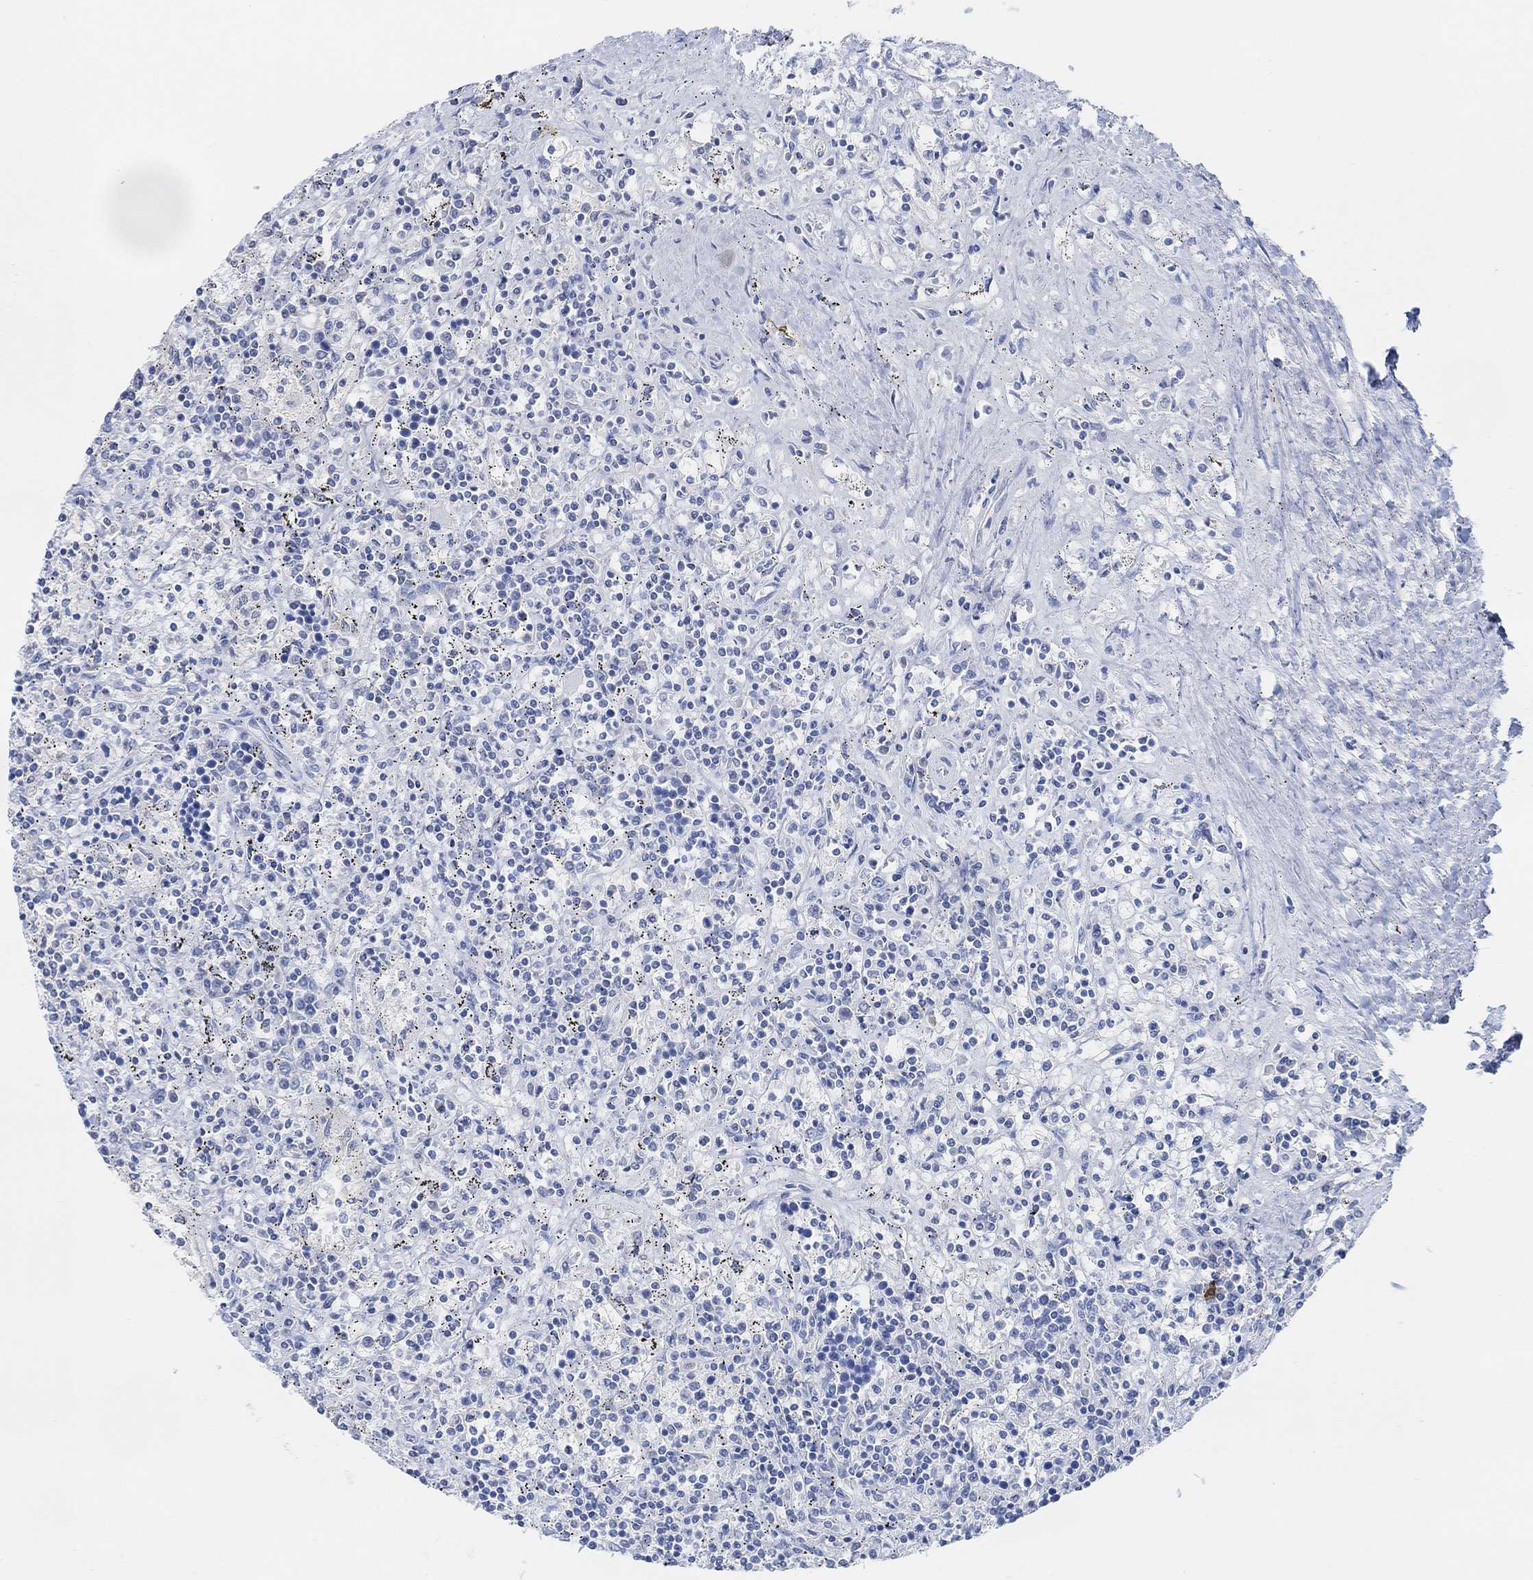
{"staining": {"intensity": "negative", "quantity": "none", "location": "none"}, "tissue": "lymphoma", "cell_type": "Tumor cells", "image_type": "cancer", "snomed": [{"axis": "morphology", "description": "Malignant lymphoma, non-Hodgkin's type, Low grade"}, {"axis": "topography", "description": "Spleen"}], "caption": "Tumor cells show no significant protein staining in low-grade malignant lymphoma, non-Hodgkin's type.", "gene": "MUC1", "patient": {"sex": "male", "age": 62}}